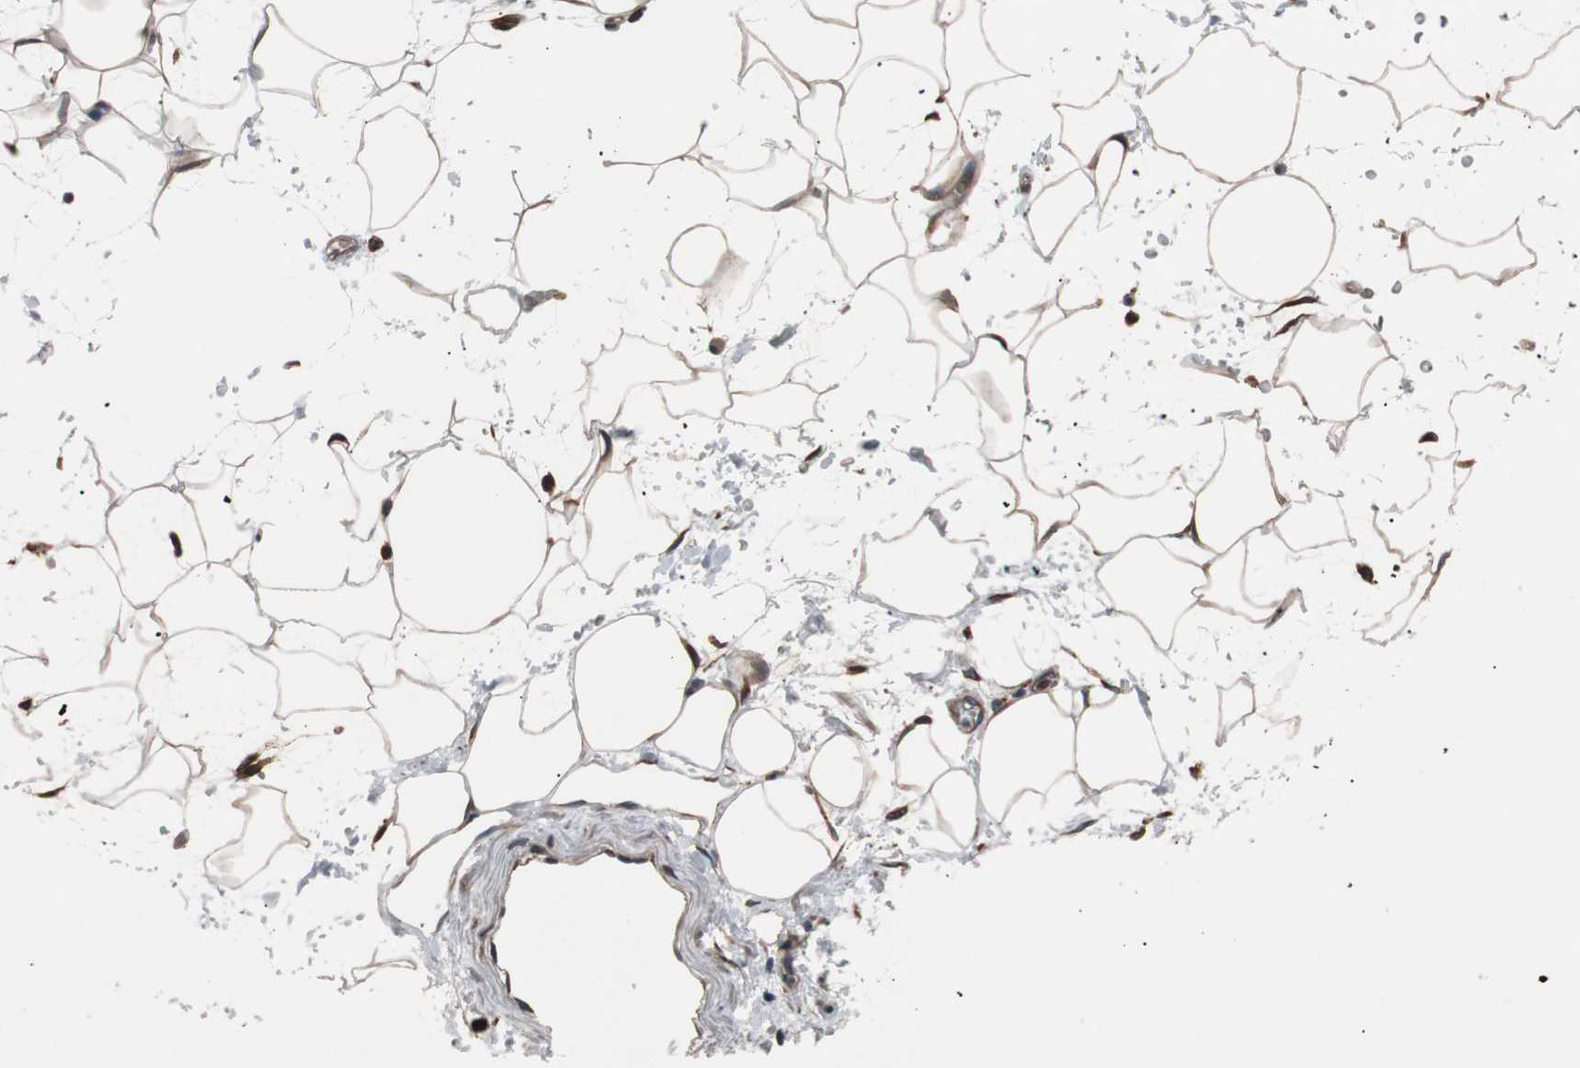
{"staining": {"intensity": "strong", "quantity": ">75%", "location": "cytoplasmic/membranous,nuclear"}, "tissue": "adipose tissue", "cell_type": "Adipocytes", "image_type": "normal", "snomed": [{"axis": "morphology", "description": "Normal tissue, NOS"}, {"axis": "topography", "description": "Soft tissue"}], "caption": "A brown stain shows strong cytoplasmic/membranous,nuclear positivity of a protein in adipocytes of unremarkable adipose tissue.", "gene": "SIGMAR1", "patient": {"sex": "male", "age": 72}}